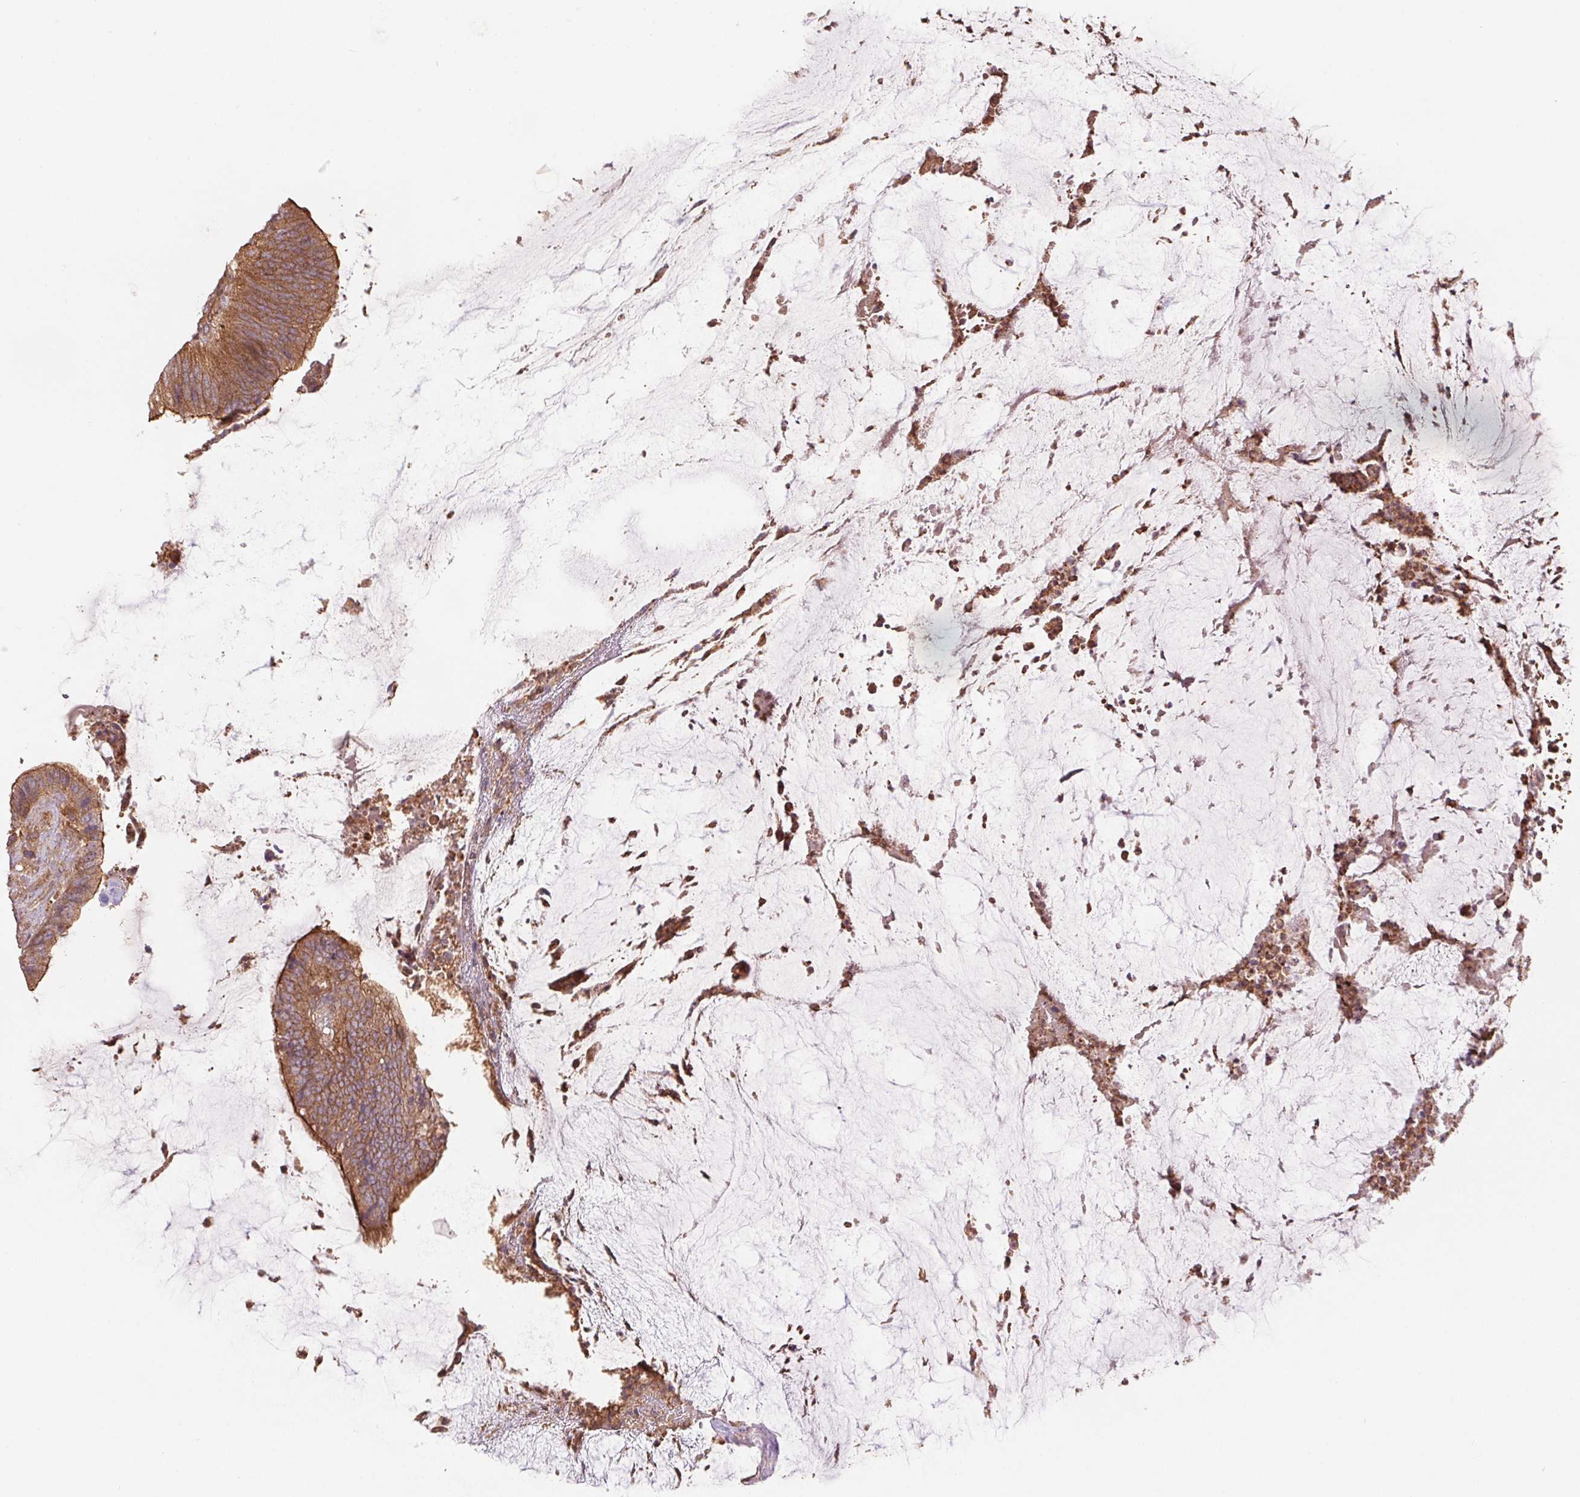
{"staining": {"intensity": "moderate", "quantity": ">75%", "location": "cytoplasmic/membranous"}, "tissue": "colorectal cancer", "cell_type": "Tumor cells", "image_type": "cancer", "snomed": [{"axis": "morphology", "description": "Adenocarcinoma, NOS"}, {"axis": "topography", "description": "Colon"}], "caption": "Adenocarcinoma (colorectal) stained with a brown dye displays moderate cytoplasmic/membranous positive expression in about >75% of tumor cells.", "gene": "TUBA3D", "patient": {"sex": "female", "age": 43}}